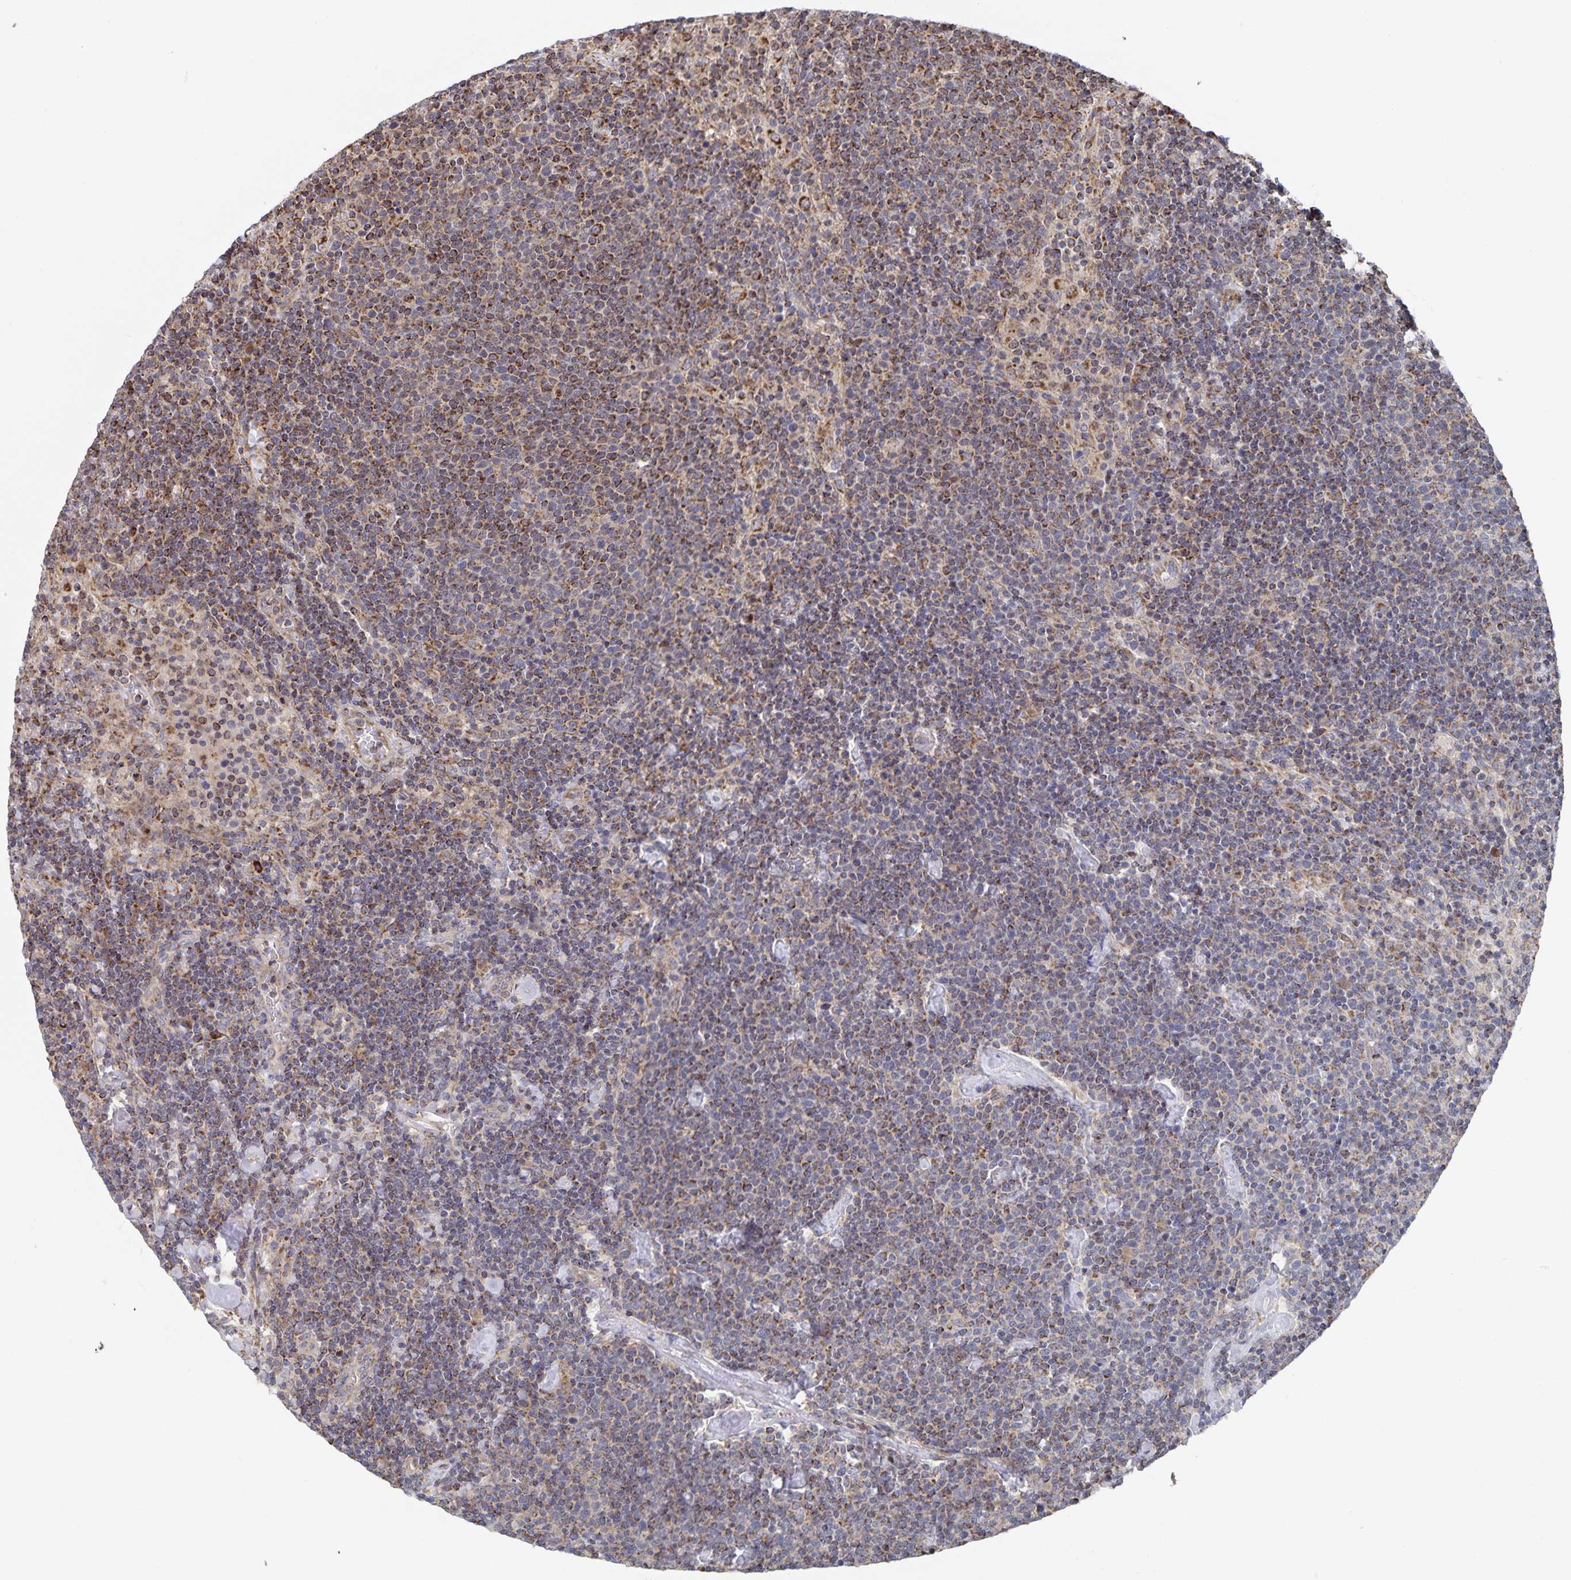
{"staining": {"intensity": "moderate", "quantity": ">75%", "location": "cytoplasmic/membranous"}, "tissue": "lymphoma", "cell_type": "Tumor cells", "image_type": "cancer", "snomed": [{"axis": "morphology", "description": "Malignant lymphoma, non-Hodgkin's type, High grade"}, {"axis": "topography", "description": "Lymph node"}], "caption": "High-magnification brightfield microscopy of lymphoma stained with DAB (brown) and counterstained with hematoxylin (blue). tumor cells exhibit moderate cytoplasmic/membranous staining is identified in about>75% of cells. The staining was performed using DAB to visualize the protein expression in brown, while the nuclei were stained in blue with hematoxylin (Magnification: 20x).", "gene": "ACACA", "patient": {"sex": "male", "age": 61}}